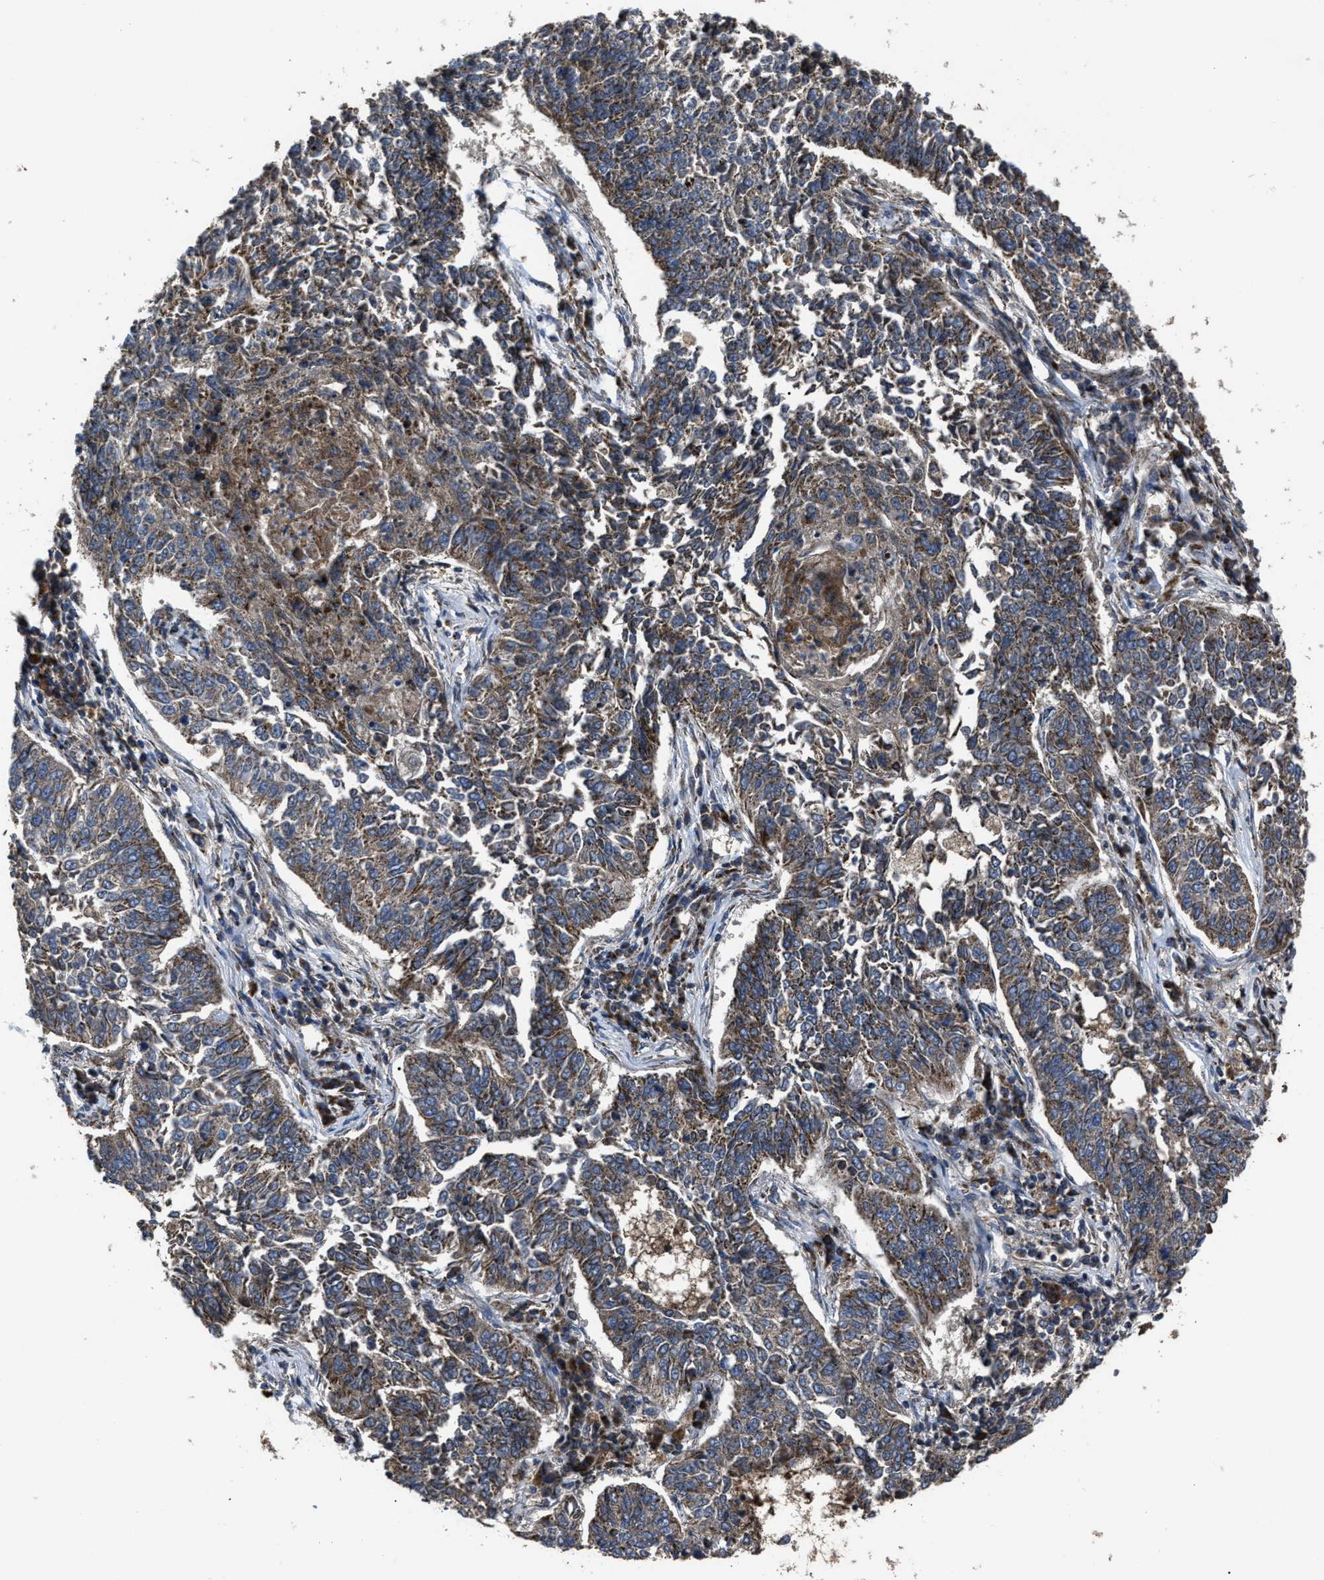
{"staining": {"intensity": "weak", "quantity": ">75%", "location": "cytoplasmic/membranous"}, "tissue": "lung cancer", "cell_type": "Tumor cells", "image_type": "cancer", "snomed": [{"axis": "morphology", "description": "Normal tissue, NOS"}, {"axis": "morphology", "description": "Squamous cell carcinoma, NOS"}, {"axis": "topography", "description": "Cartilage tissue"}, {"axis": "topography", "description": "Bronchus"}, {"axis": "topography", "description": "Lung"}], "caption": "This is an image of immunohistochemistry staining of lung squamous cell carcinoma, which shows weak staining in the cytoplasmic/membranous of tumor cells.", "gene": "PASK", "patient": {"sex": "female", "age": 49}}